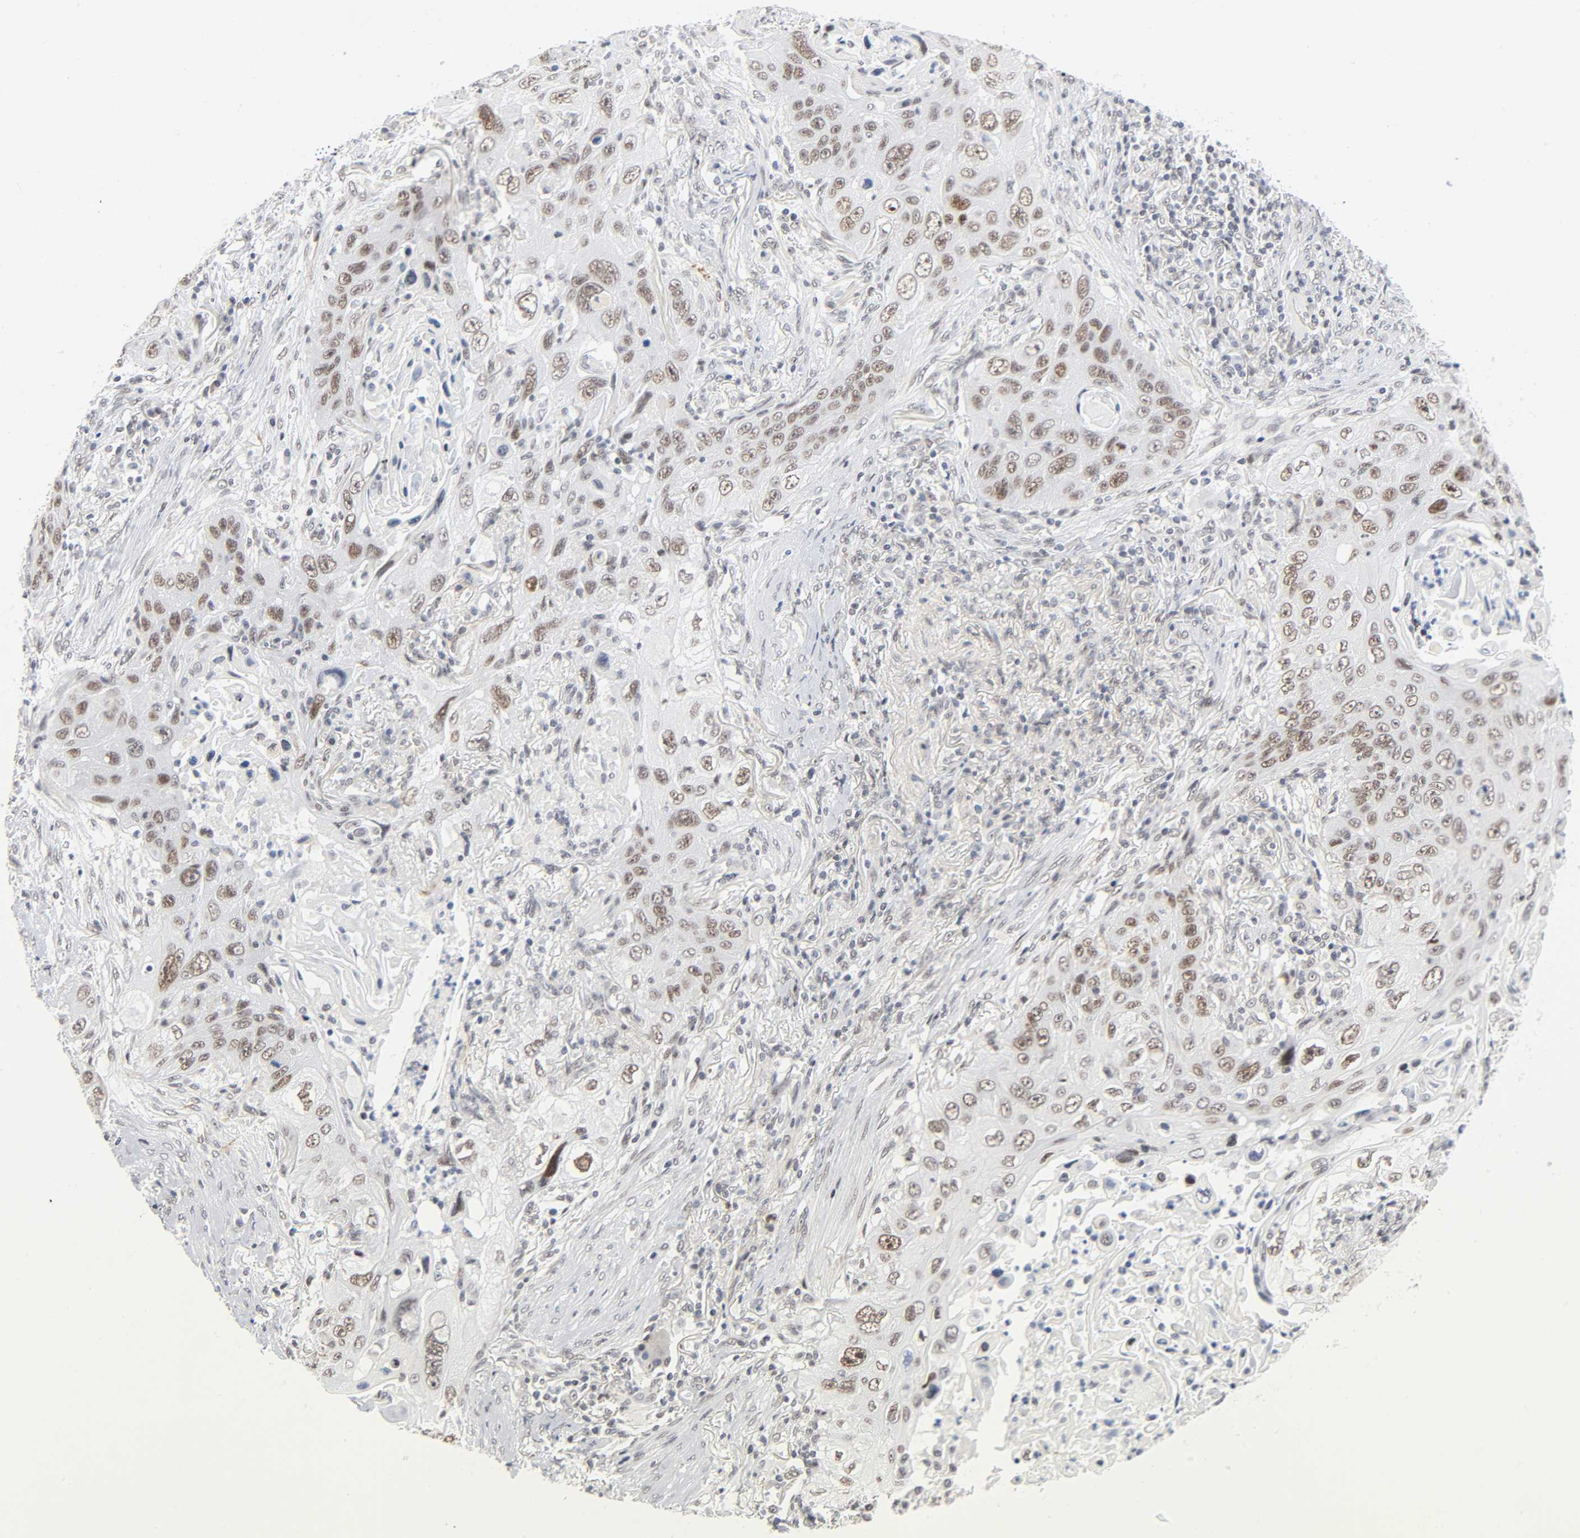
{"staining": {"intensity": "weak", "quantity": ">75%", "location": "nuclear"}, "tissue": "lung cancer", "cell_type": "Tumor cells", "image_type": "cancer", "snomed": [{"axis": "morphology", "description": "Squamous cell carcinoma, NOS"}, {"axis": "topography", "description": "Lung"}], "caption": "This photomicrograph shows immunohistochemistry (IHC) staining of squamous cell carcinoma (lung), with low weak nuclear staining in approximately >75% of tumor cells.", "gene": "DIDO1", "patient": {"sex": "female", "age": 67}}